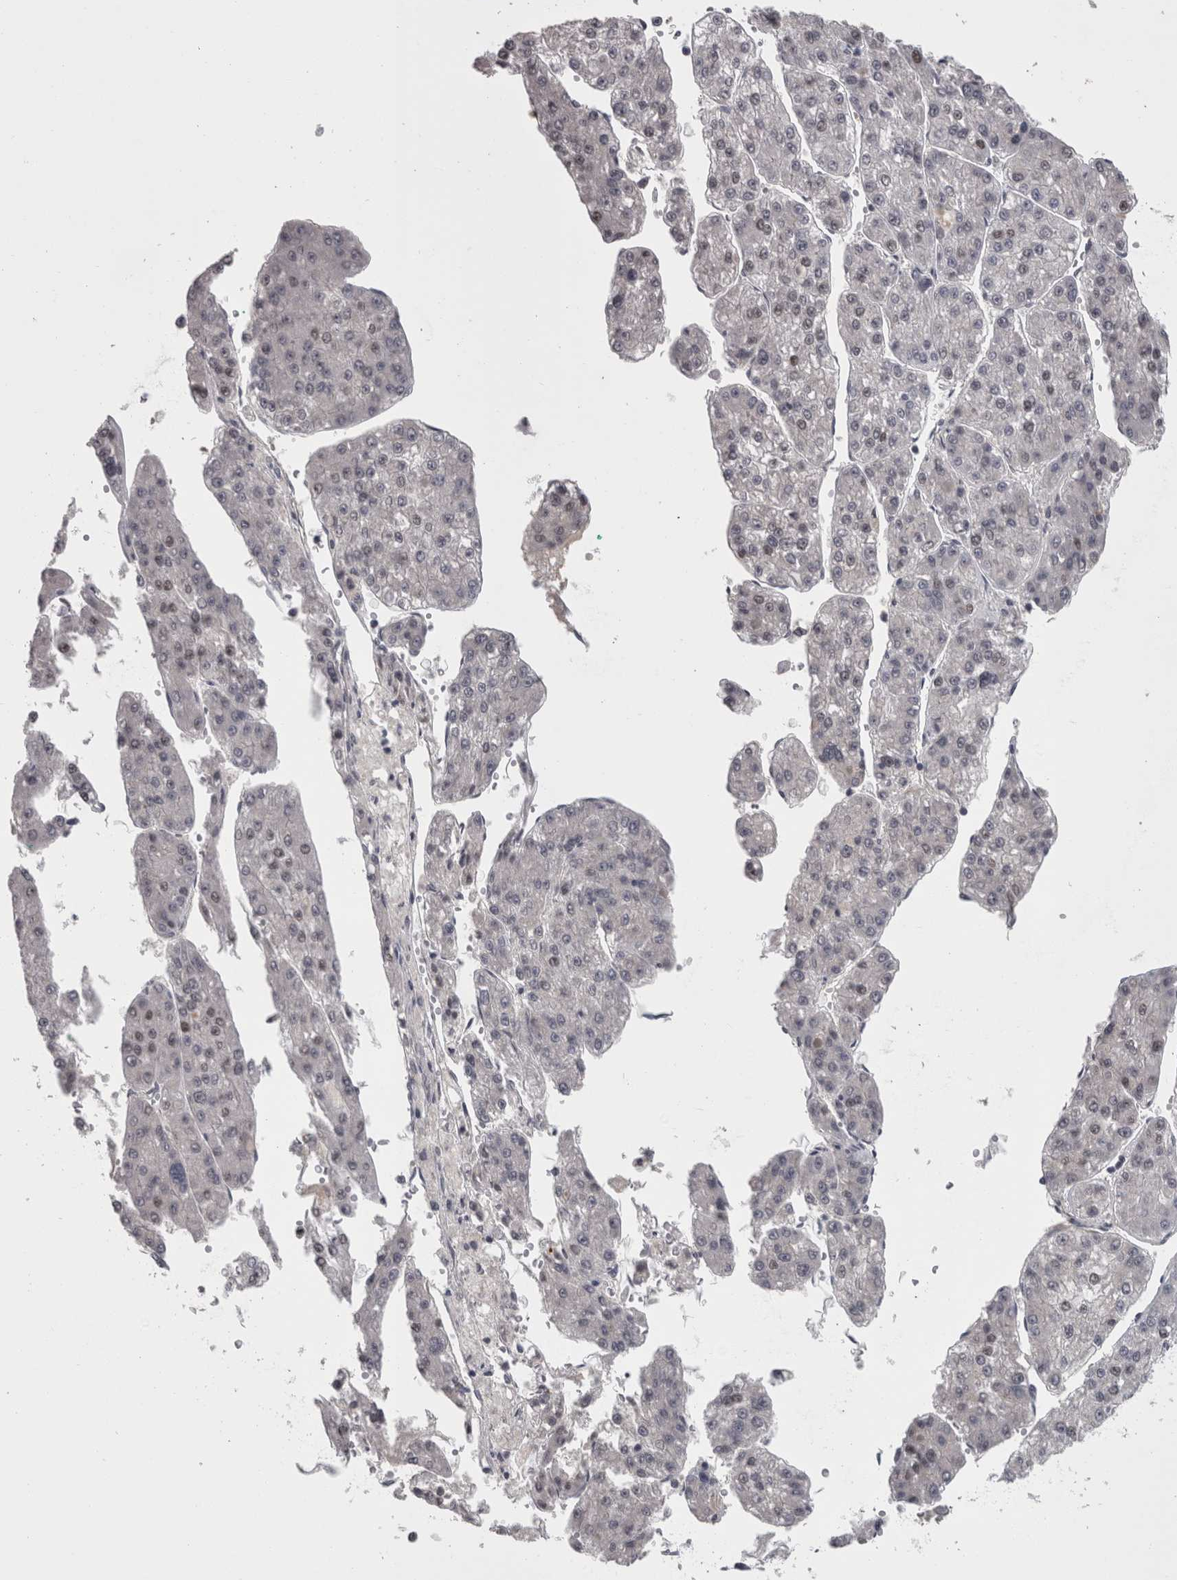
{"staining": {"intensity": "negative", "quantity": "none", "location": "none"}, "tissue": "liver cancer", "cell_type": "Tumor cells", "image_type": "cancer", "snomed": [{"axis": "morphology", "description": "Carcinoma, Hepatocellular, NOS"}, {"axis": "topography", "description": "Liver"}], "caption": "IHC photomicrograph of neoplastic tissue: liver cancer stained with DAB reveals no significant protein expression in tumor cells.", "gene": "RMDN1", "patient": {"sex": "female", "age": 73}}